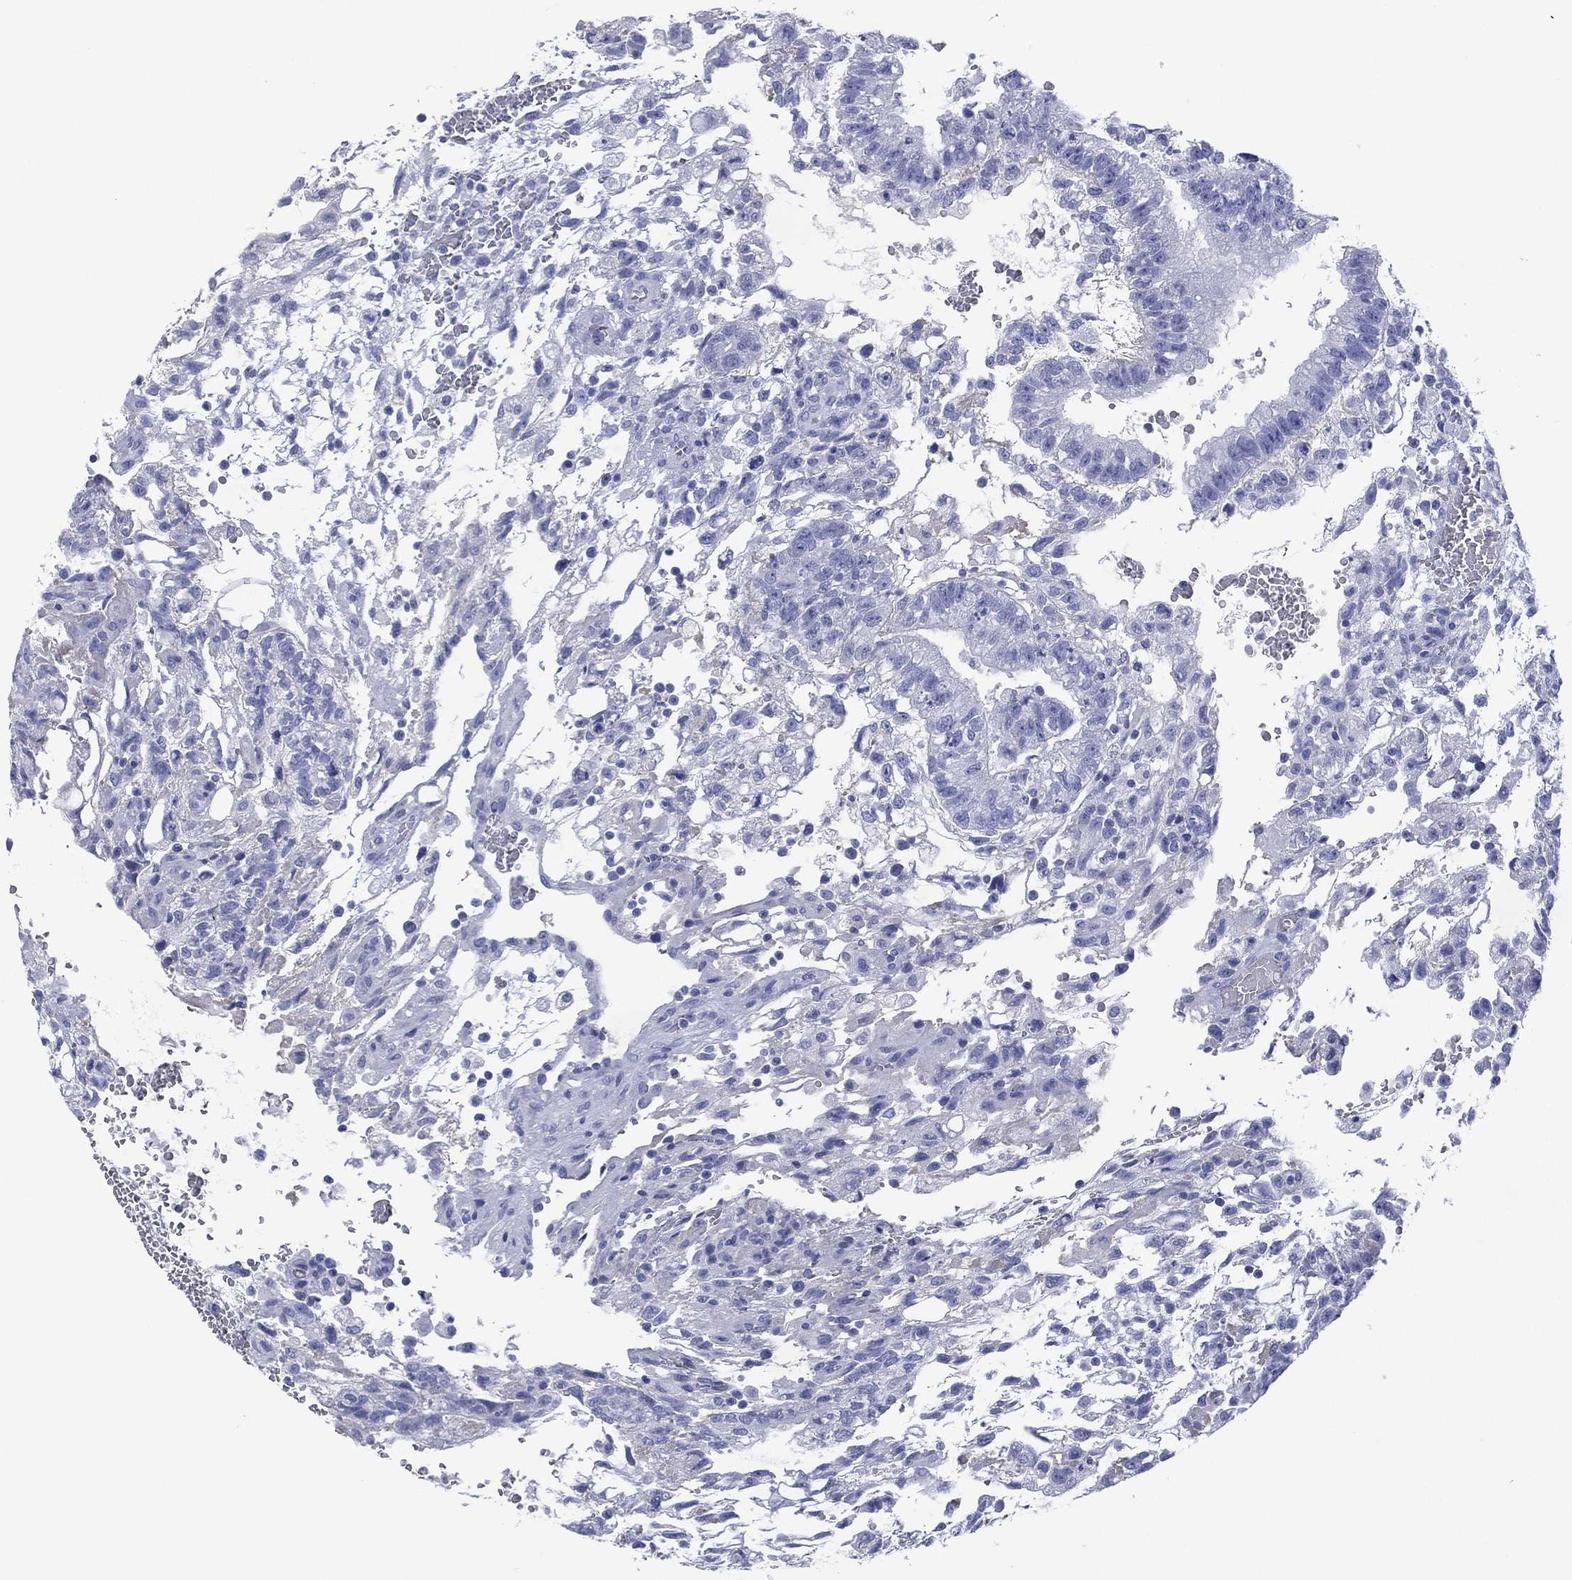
{"staining": {"intensity": "negative", "quantity": "none", "location": "none"}, "tissue": "testis cancer", "cell_type": "Tumor cells", "image_type": "cancer", "snomed": [{"axis": "morphology", "description": "Carcinoma, Embryonal, NOS"}, {"axis": "topography", "description": "Testis"}], "caption": "This is an IHC histopathology image of human testis cancer (embryonal carcinoma). There is no expression in tumor cells.", "gene": "DSG1", "patient": {"sex": "male", "age": 32}}